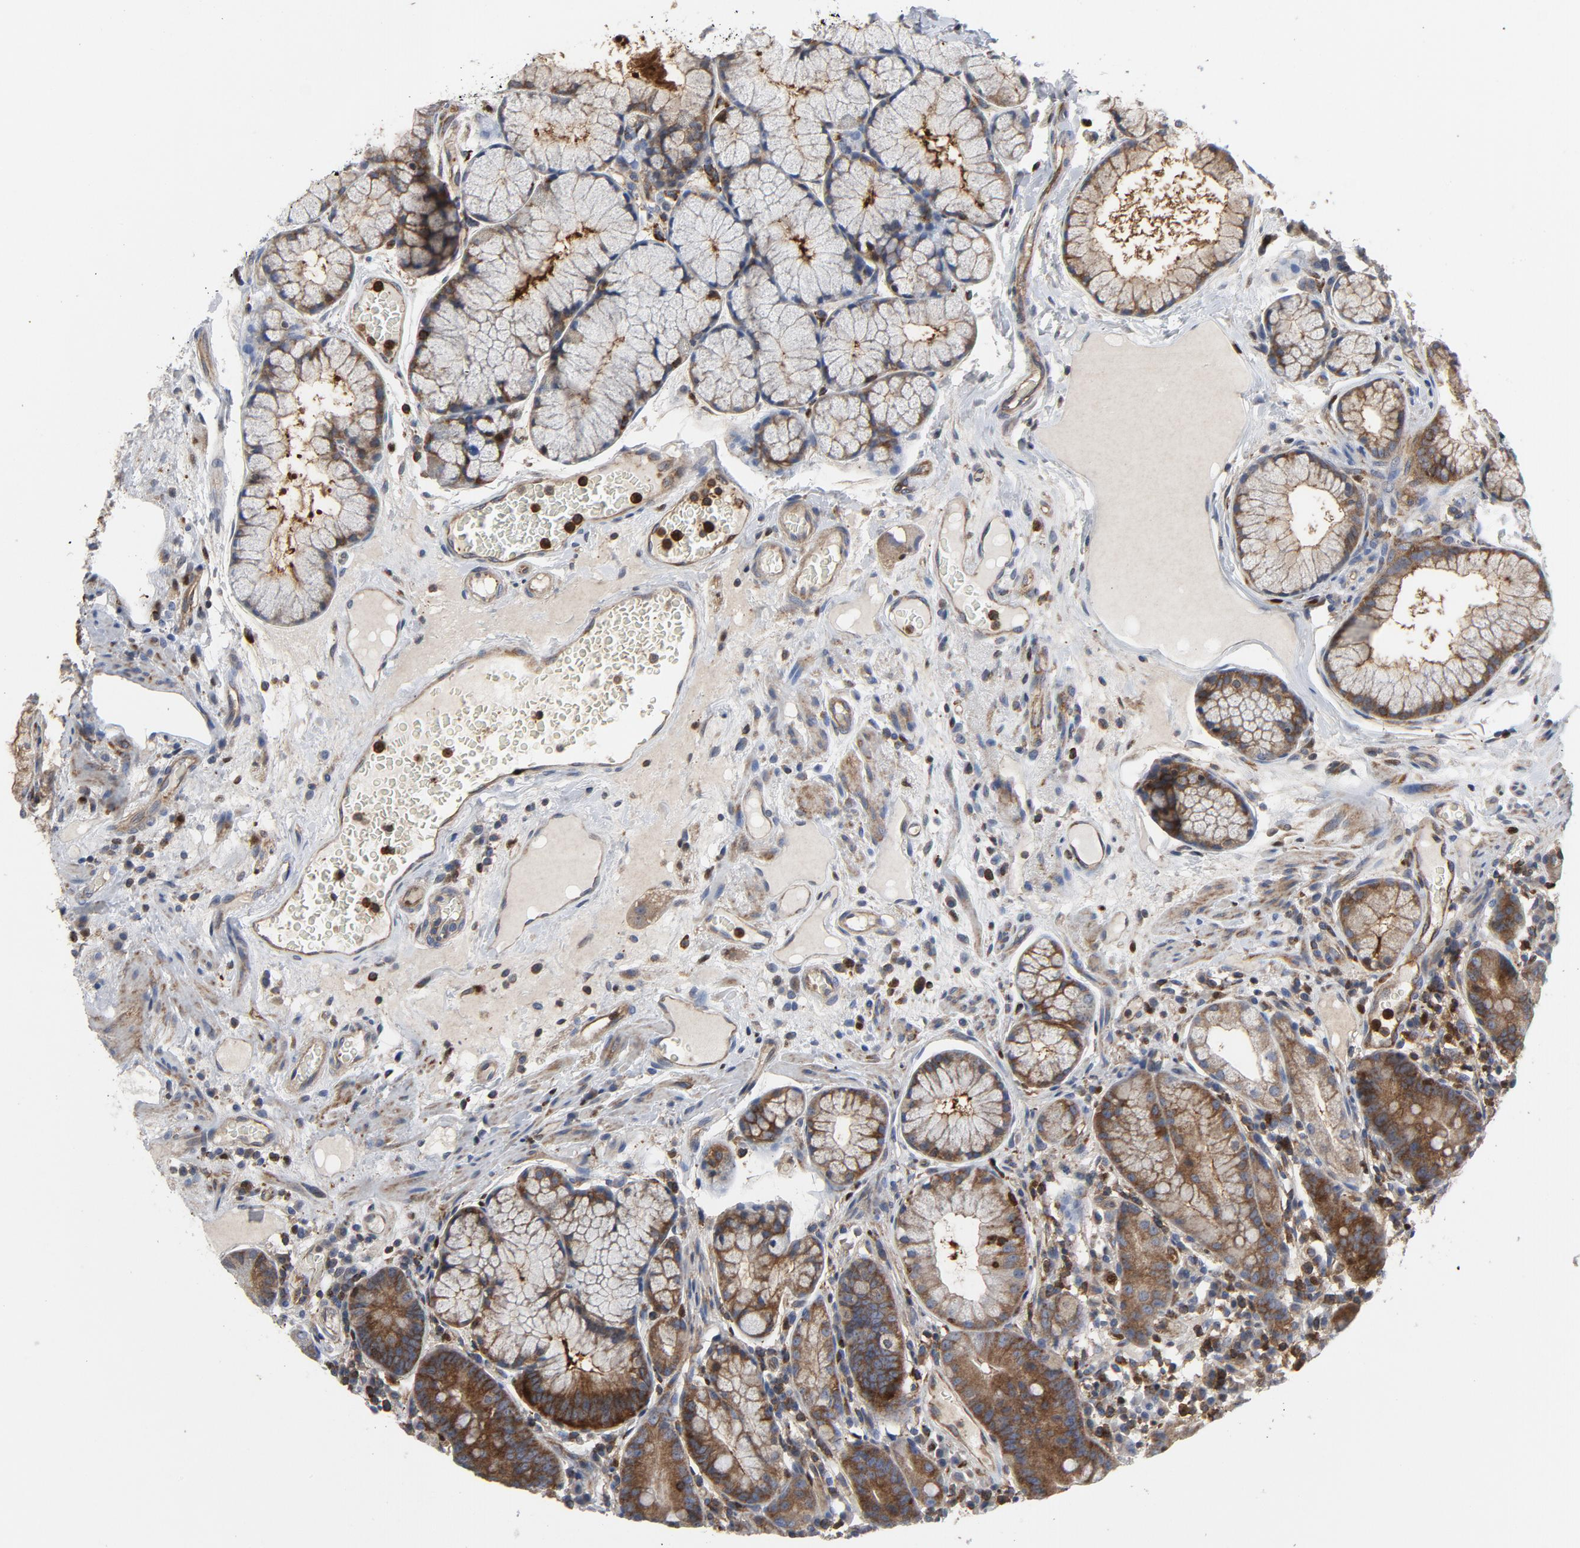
{"staining": {"intensity": "moderate", "quantity": "25%-75%", "location": "cytoplasmic/membranous"}, "tissue": "duodenum", "cell_type": "Glandular cells", "image_type": "normal", "snomed": [{"axis": "morphology", "description": "Normal tissue, NOS"}, {"axis": "topography", "description": "Duodenum"}], "caption": "Immunohistochemistry (IHC) image of unremarkable duodenum: duodenum stained using IHC shows medium levels of moderate protein expression localized specifically in the cytoplasmic/membranous of glandular cells, appearing as a cytoplasmic/membranous brown color.", "gene": "YES1", "patient": {"sex": "male", "age": 50}}